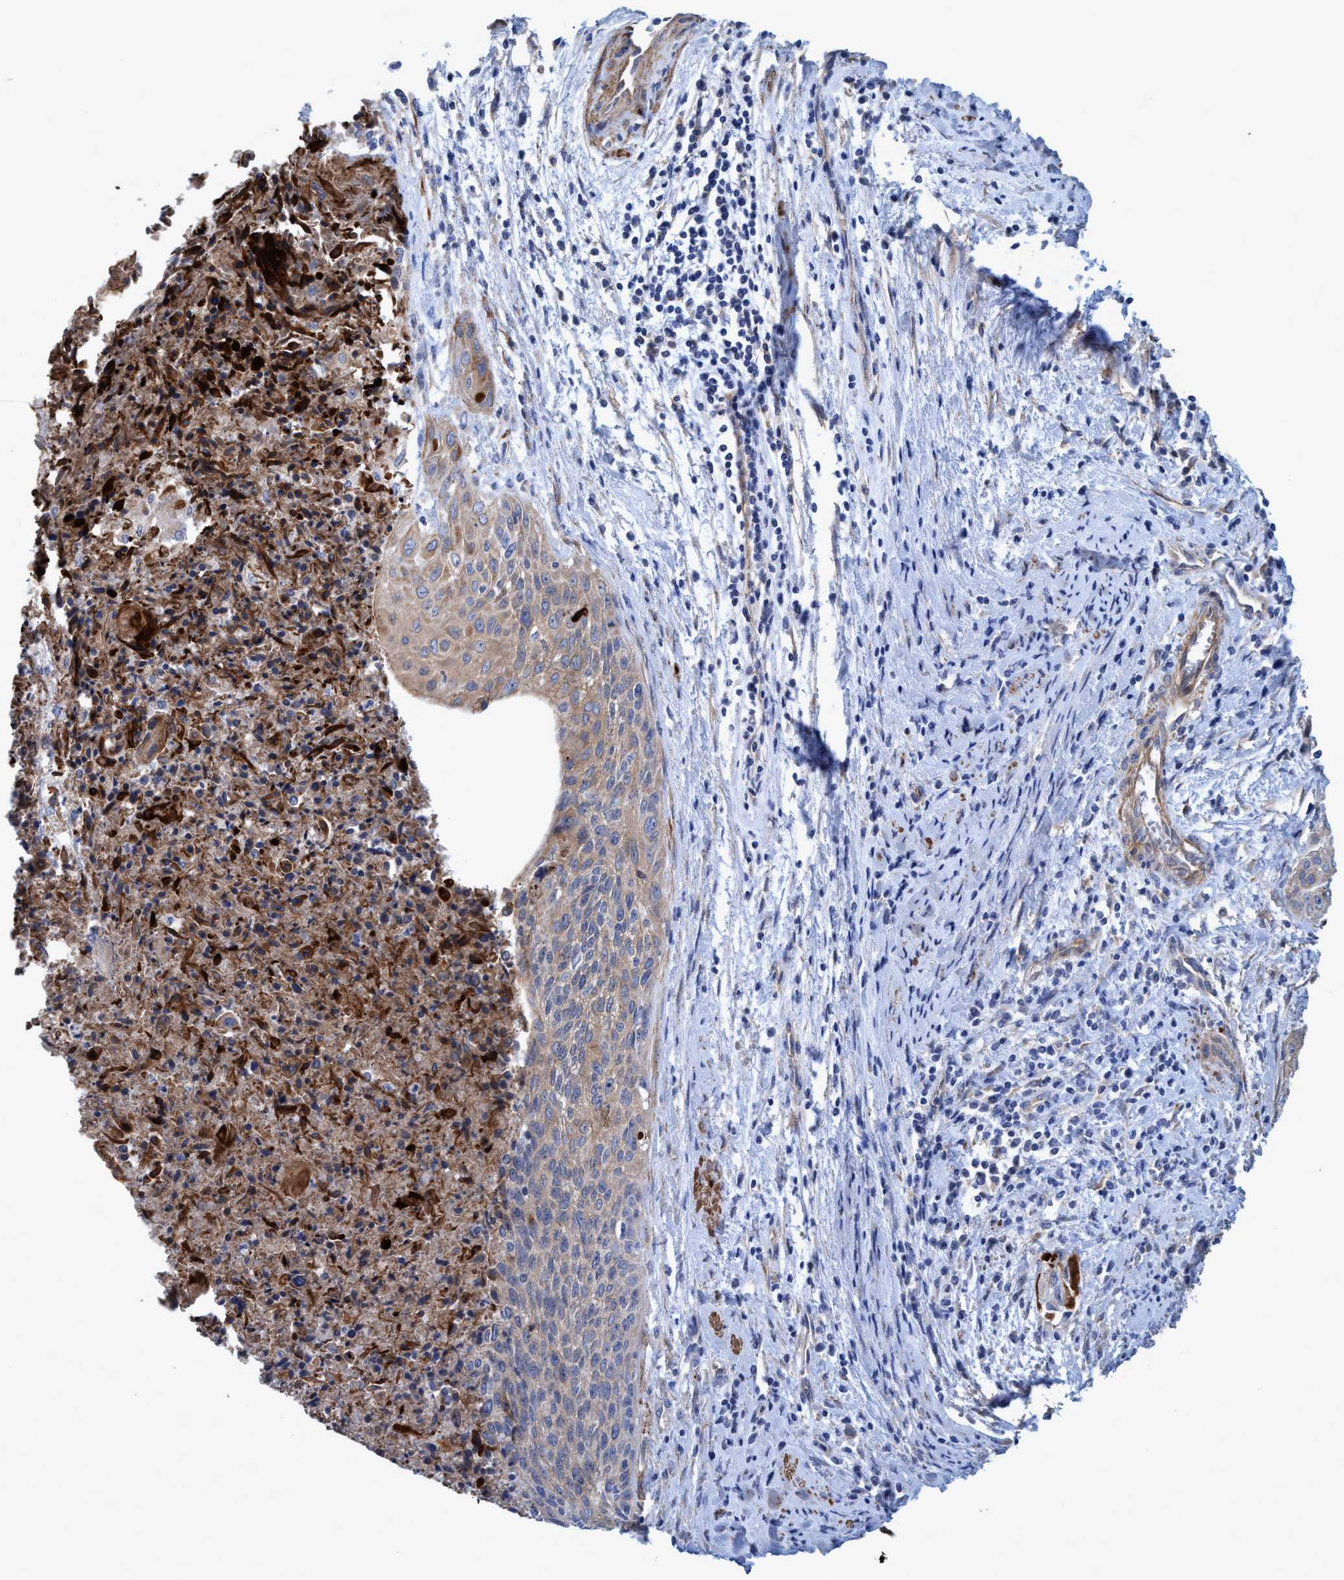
{"staining": {"intensity": "moderate", "quantity": ">75%", "location": "cytoplasmic/membranous"}, "tissue": "cervical cancer", "cell_type": "Tumor cells", "image_type": "cancer", "snomed": [{"axis": "morphology", "description": "Squamous cell carcinoma, NOS"}, {"axis": "topography", "description": "Cervix"}], "caption": "Immunohistochemical staining of cervical cancer reveals medium levels of moderate cytoplasmic/membranous protein staining in about >75% of tumor cells.", "gene": "GULP1", "patient": {"sex": "female", "age": 55}}